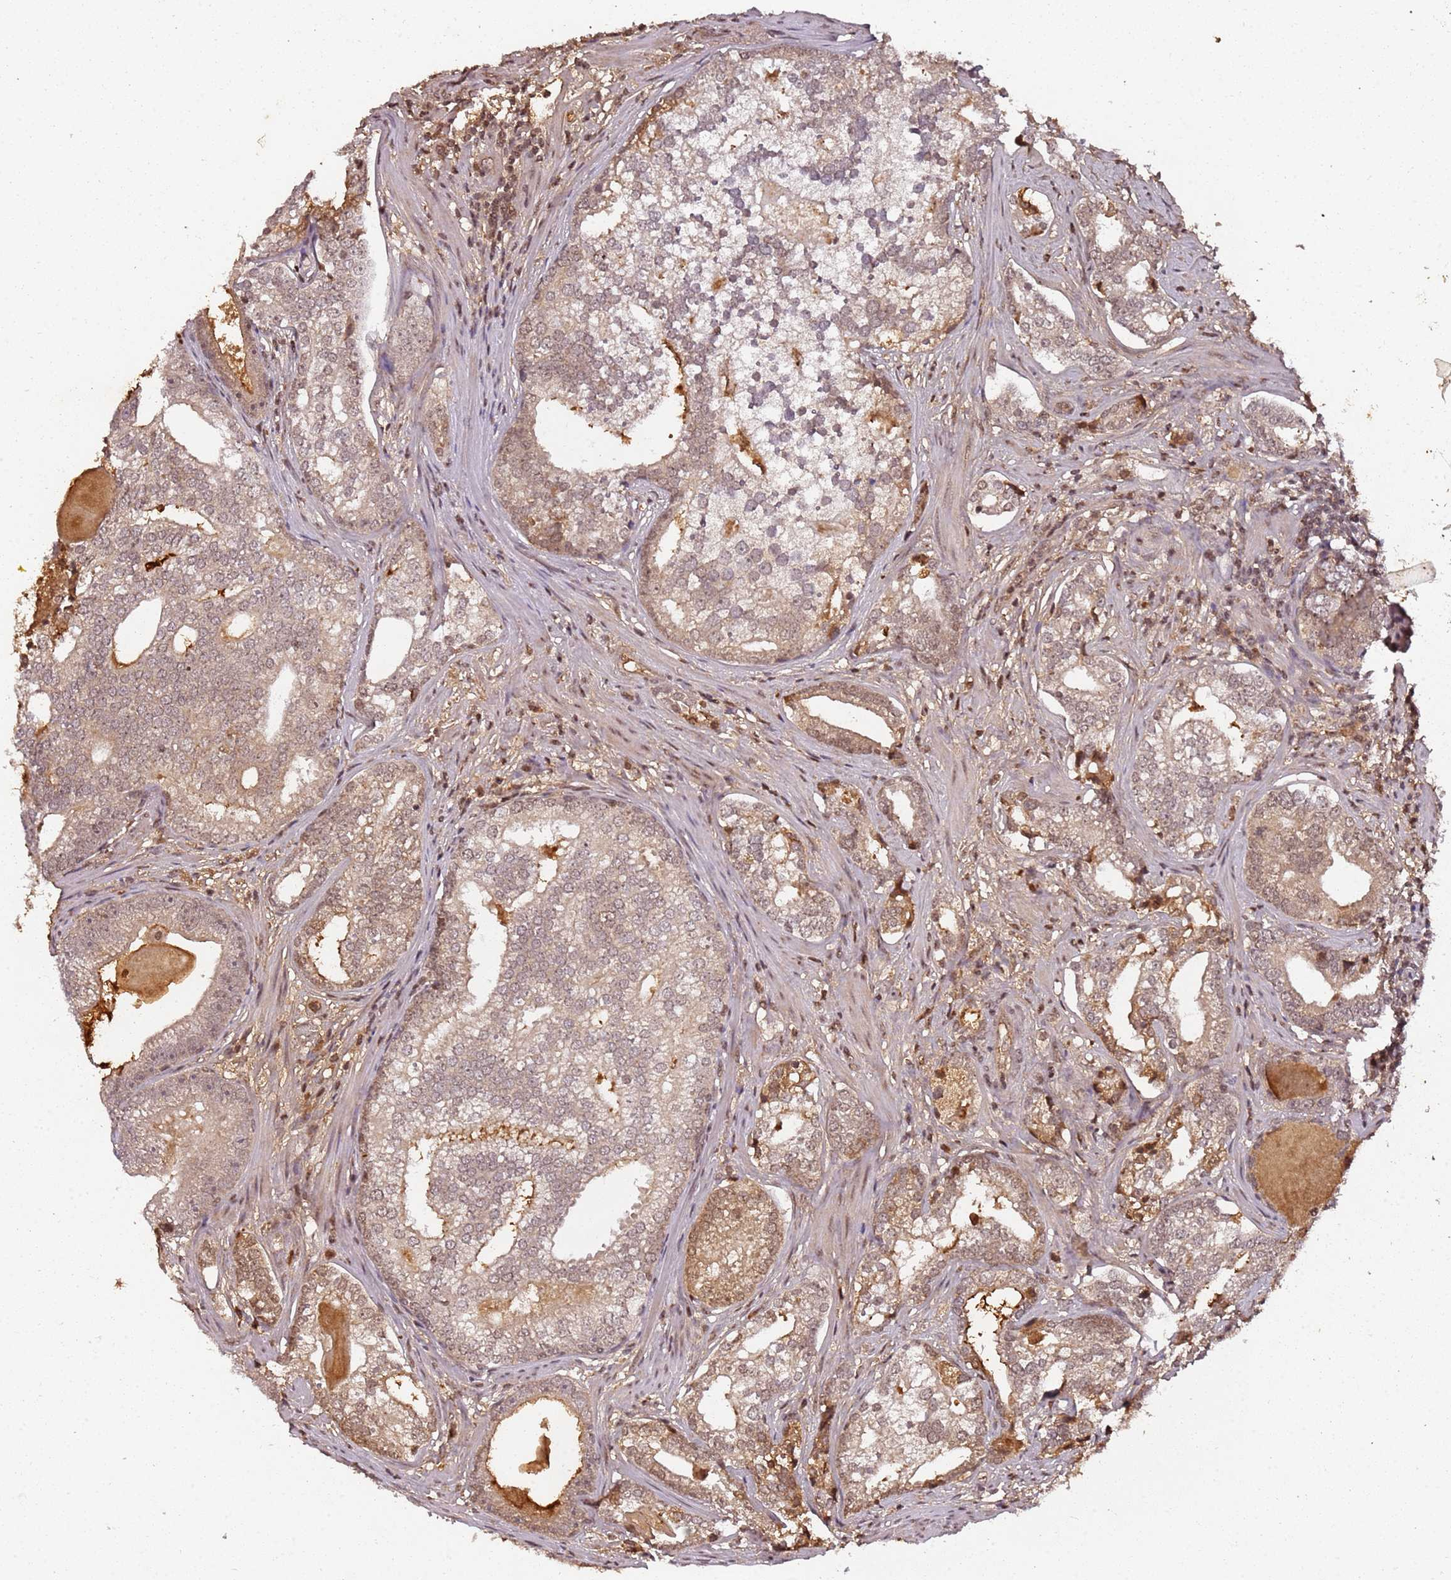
{"staining": {"intensity": "weak", "quantity": "25%-75%", "location": "cytoplasmic/membranous,nuclear"}, "tissue": "prostate cancer", "cell_type": "Tumor cells", "image_type": "cancer", "snomed": [{"axis": "morphology", "description": "Adenocarcinoma, High grade"}, {"axis": "topography", "description": "Prostate"}], "caption": "The immunohistochemical stain highlights weak cytoplasmic/membranous and nuclear positivity in tumor cells of prostate cancer (high-grade adenocarcinoma) tissue. The protein is stained brown, and the nuclei are stained in blue (DAB (3,3'-diaminobenzidine) IHC with brightfield microscopy, high magnification).", "gene": "COL1A2", "patient": {"sex": "male", "age": 75}}